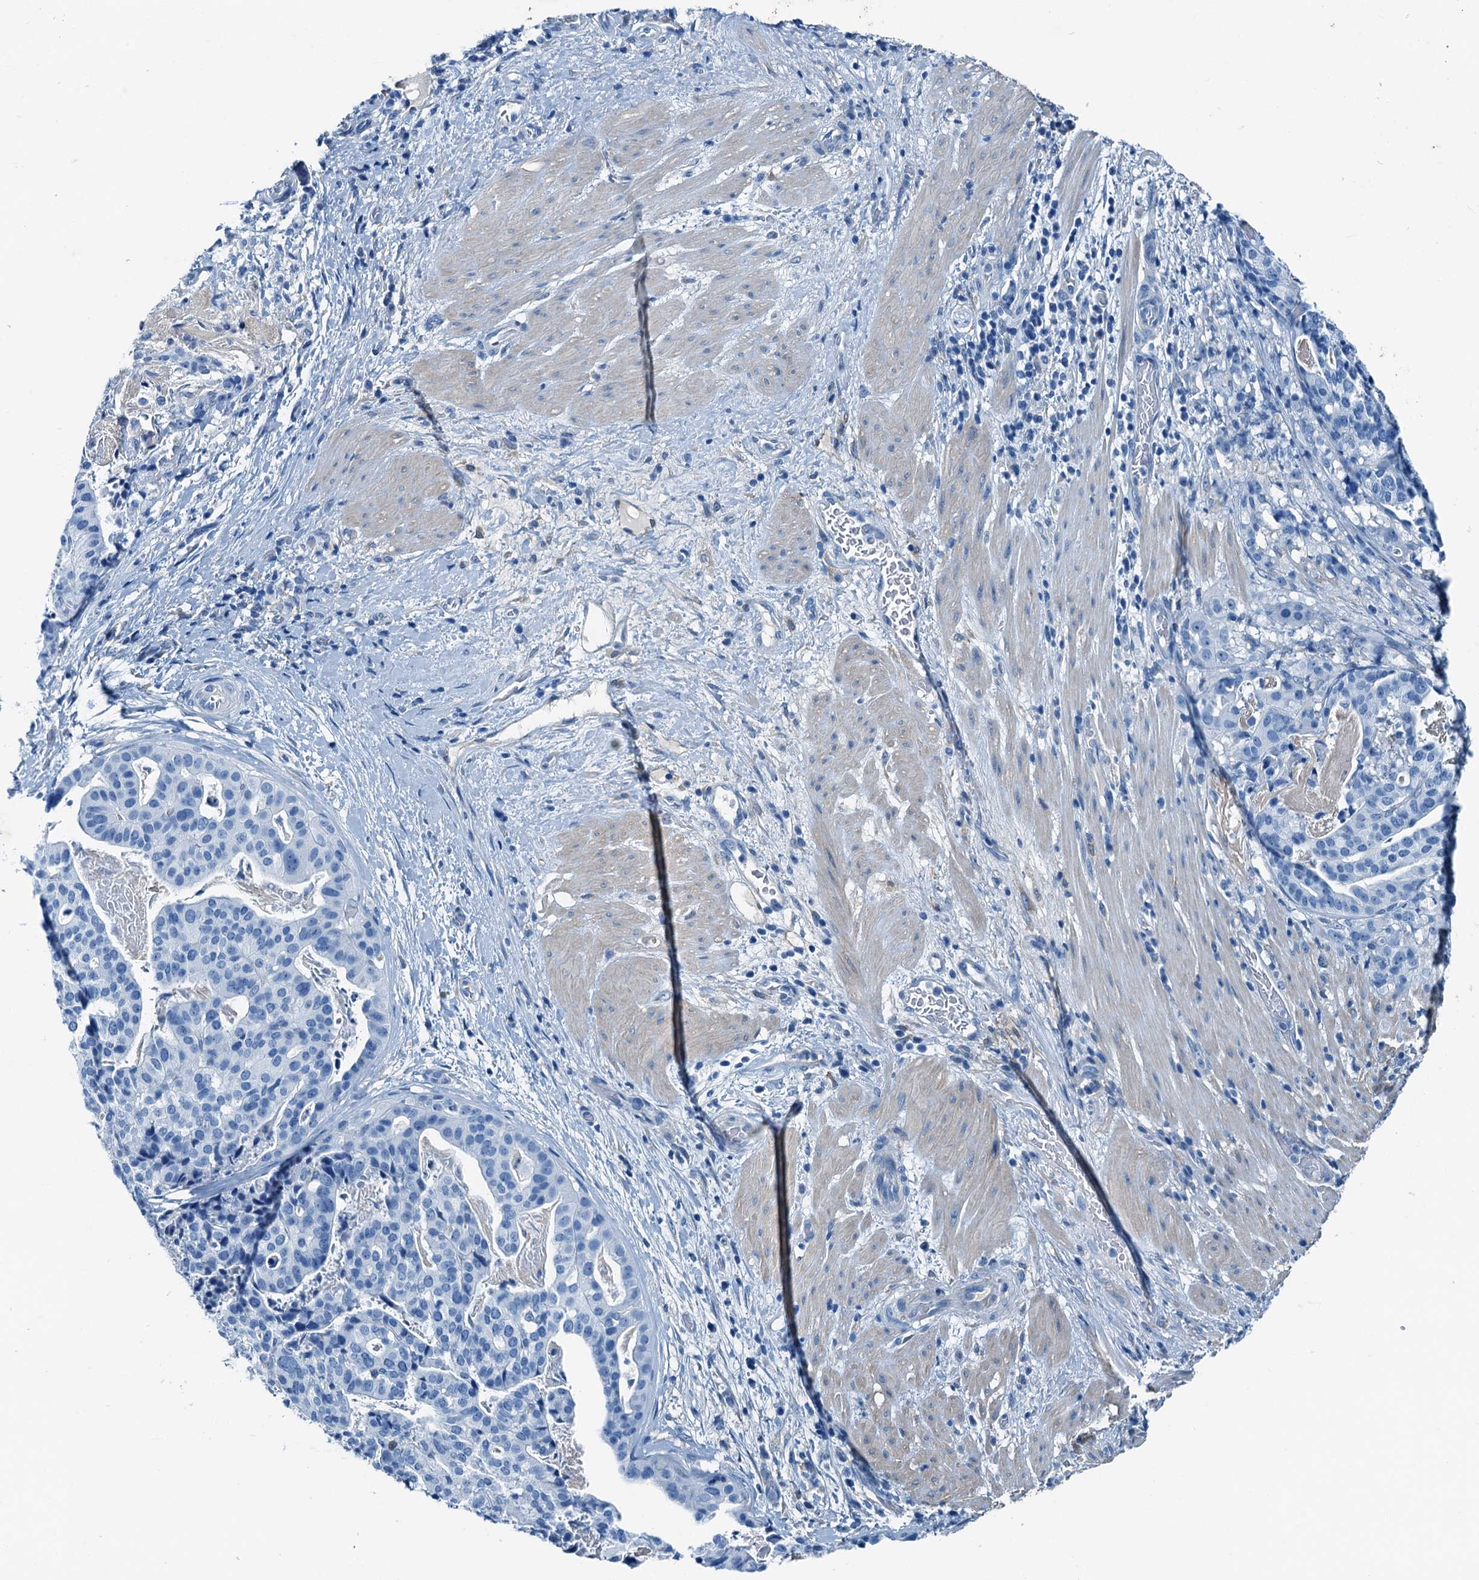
{"staining": {"intensity": "negative", "quantity": "none", "location": "none"}, "tissue": "stomach cancer", "cell_type": "Tumor cells", "image_type": "cancer", "snomed": [{"axis": "morphology", "description": "Adenocarcinoma, NOS"}, {"axis": "topography", "description": "Stomach"}], "caption": "An IHC image of stomach adenocarcinoma is shown. There is no staining in tumor cells of stomach adenocarcinoma.", "gene": "RAB3IL1", "patient": {"sex": "male", "age": 48}}